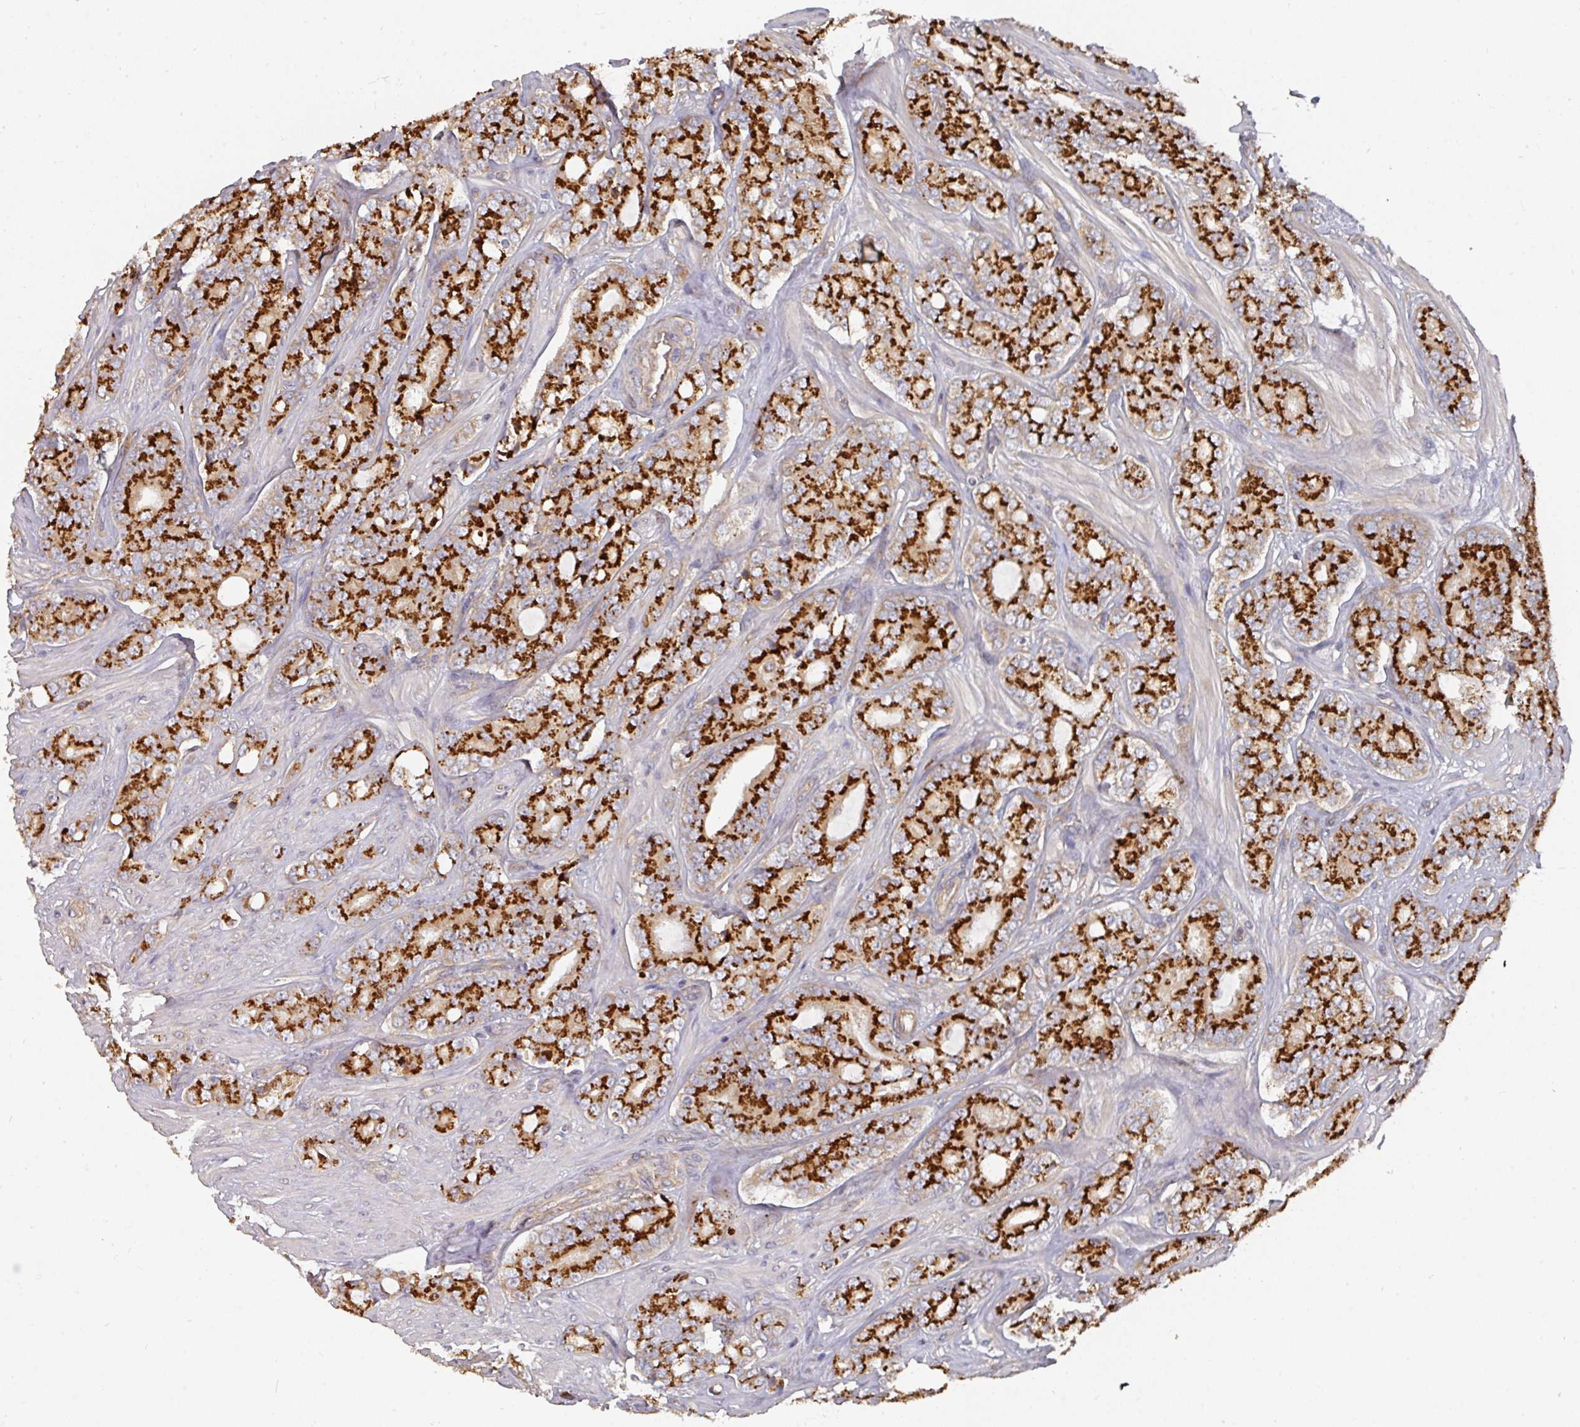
{"staining": {"intensity": "strong", "quantity": ">75%", "location": "cytoplasmic/membranous"}, "tissue": "prostate cancer", "cell_type": "Tumor cells", "image_type": "cancer", "snomed": [{"axis": "morphology", "description": "Adenocarcinoma, High grade"}, {"axis": "topography", "description": "Prostate"}], "caption": "This is an image of IHC staining of prostate cancer (high-grade adenocarcinoma), which shows strong staining in the cytoplasmic/membranous of tumor cells.", "gene": "EDEM2", "patient": {"sex": "male", "age": 62}}